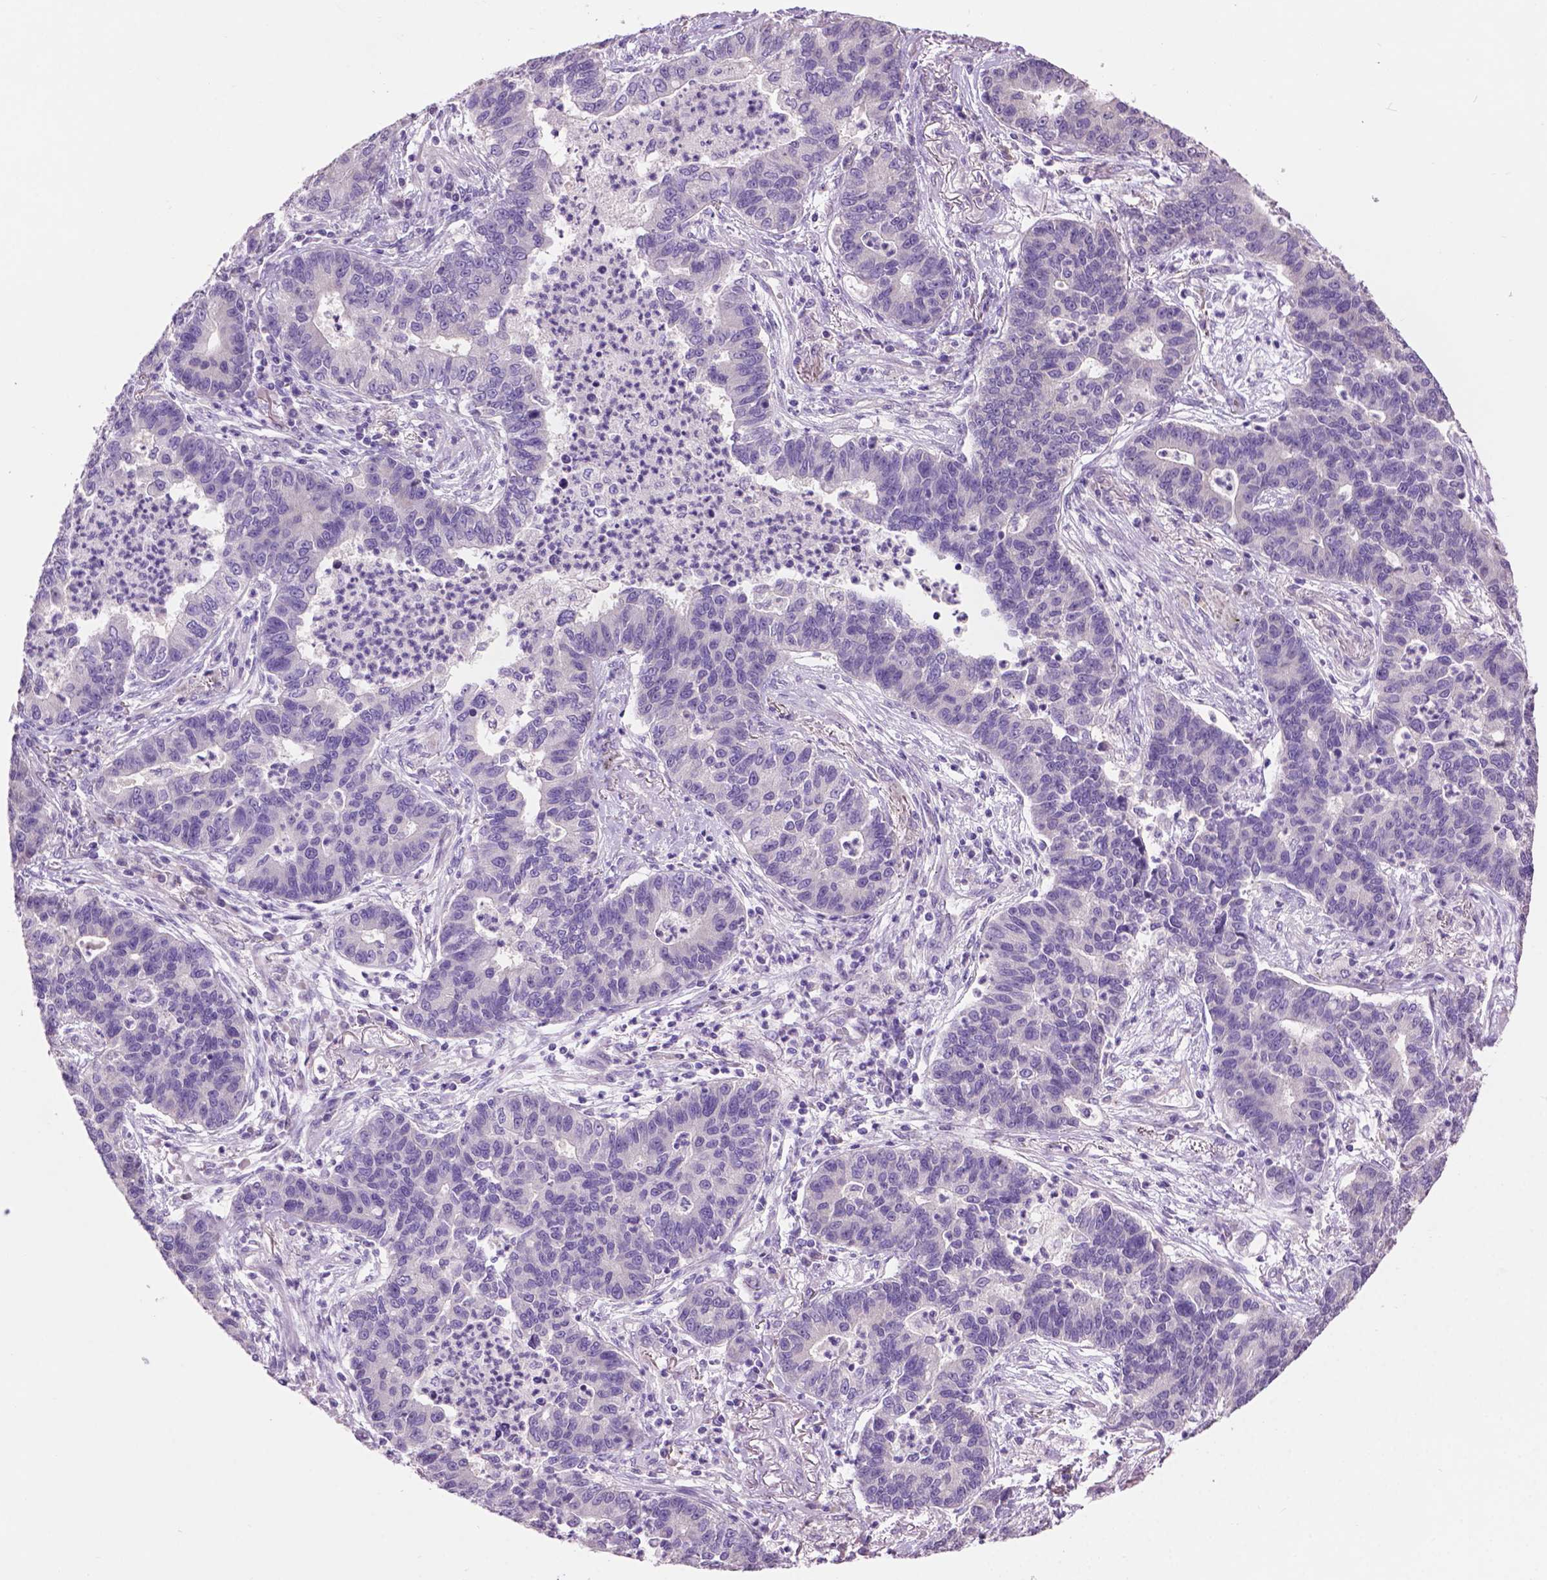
{"staining": {"intensity": "negative", "quantity": "none", "location": "none"}, "tissue": "lung cancer", "cell_type": "Tumor cells", "image_type": "cancer", "snomed": [{"axis": "morphology", "description": "Adenocarcinoma, NOS"}, {"axis": "topography", "description": "Lung"}], "caption": "A micrograph of human adenocarcinoma (lung) is negative for staining in tumor cells.", "gene": "CRYBA4", "patient": {"sex": "female", "age": 57}}